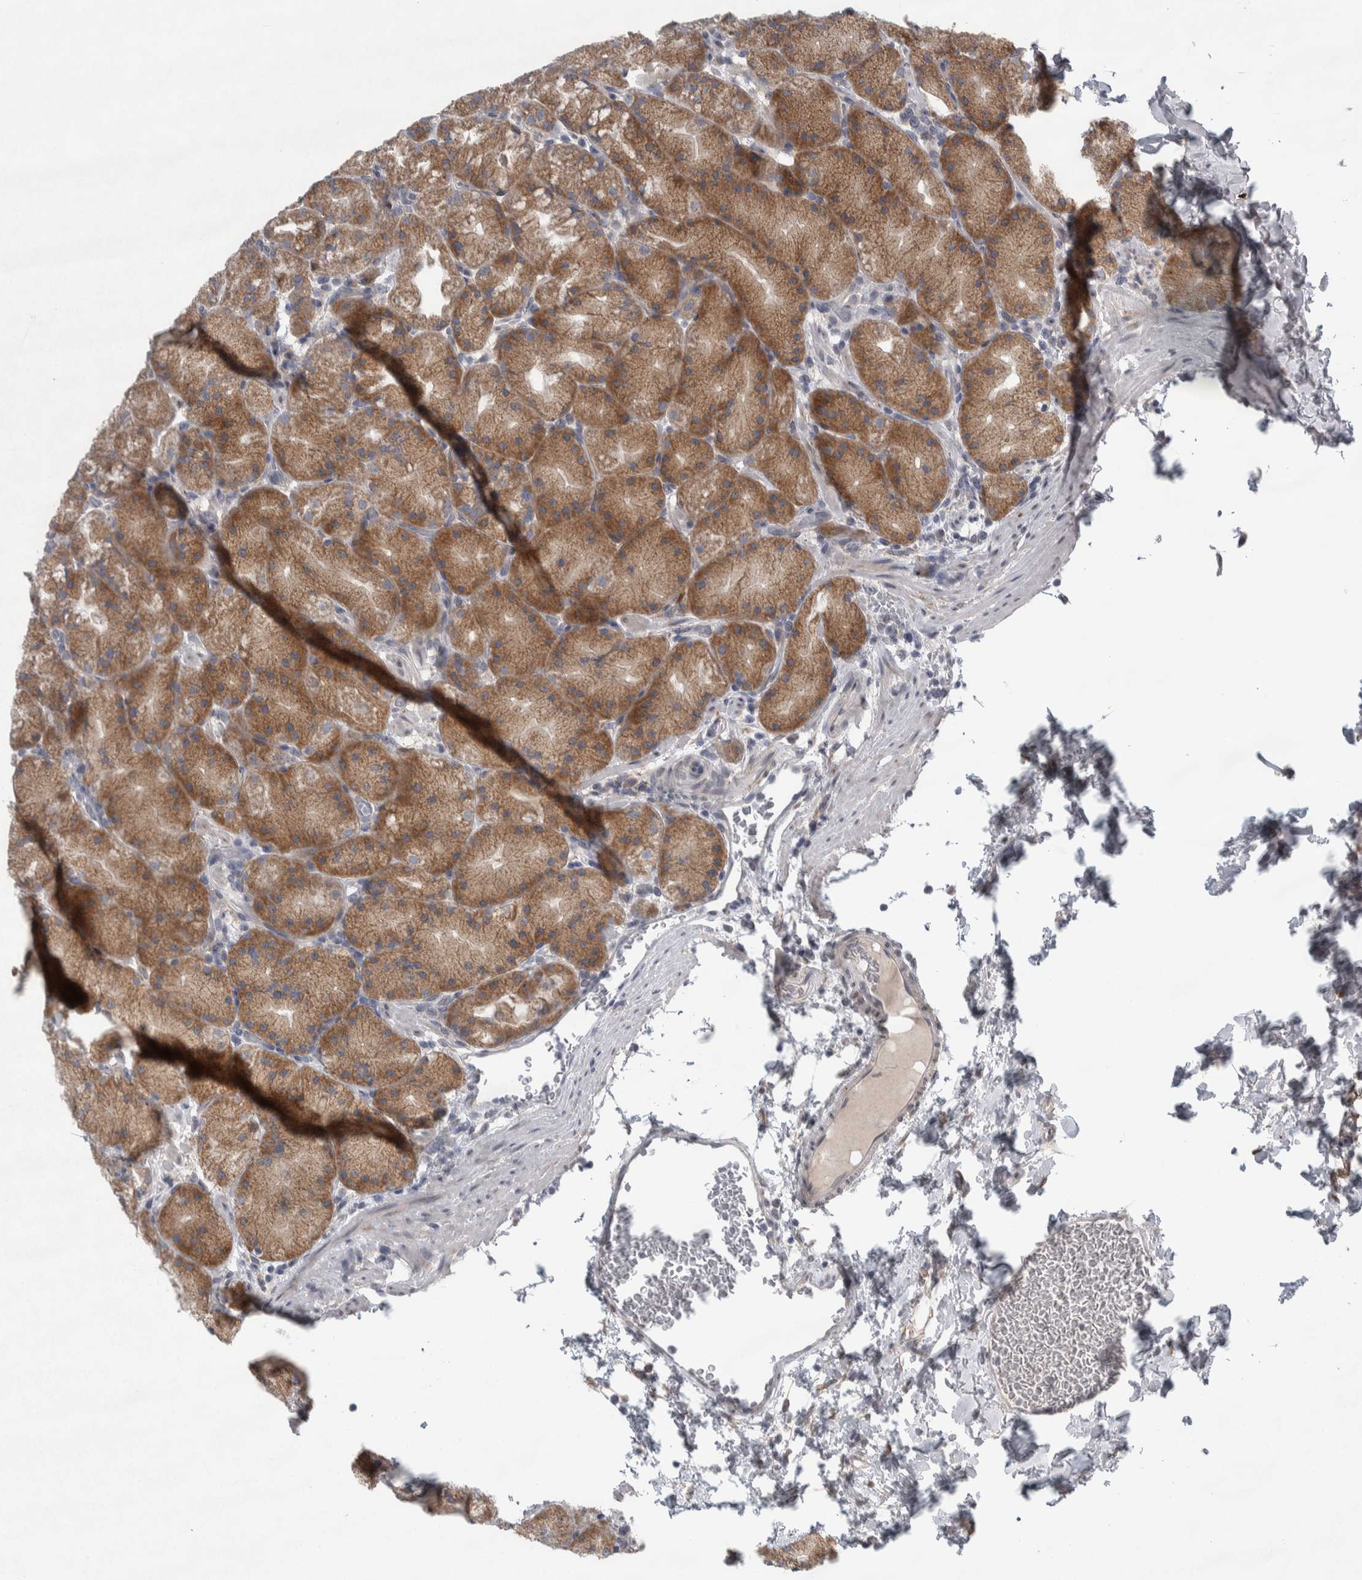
{"staining": {"intensity": "moderate", "quantity": ">75%", "location": "cytoplasmic/membranous"}, "tissue": "stomach", "cell_type": "Glandular cells", "image_type": "normal", "snomed": [{"axis": "morphology", "description": "Normal tissue, NOS"}, {"axis": "topography", "description": "Stomach, upper"}, {"axis": "topography", "description": "Stomach"}], "caption": "Moderate cytoplasmic/membranous protein positivity is seen in about >75% of glandular cells in stomach. (Stains: DAB (3,3'-diaminobenzidine) in brown, nuclei in blue, Microscopy: brightfield microscopy at high magnification).", "gene": "SIGMAR1", "patient": {"sex": "male", "age": 48}}